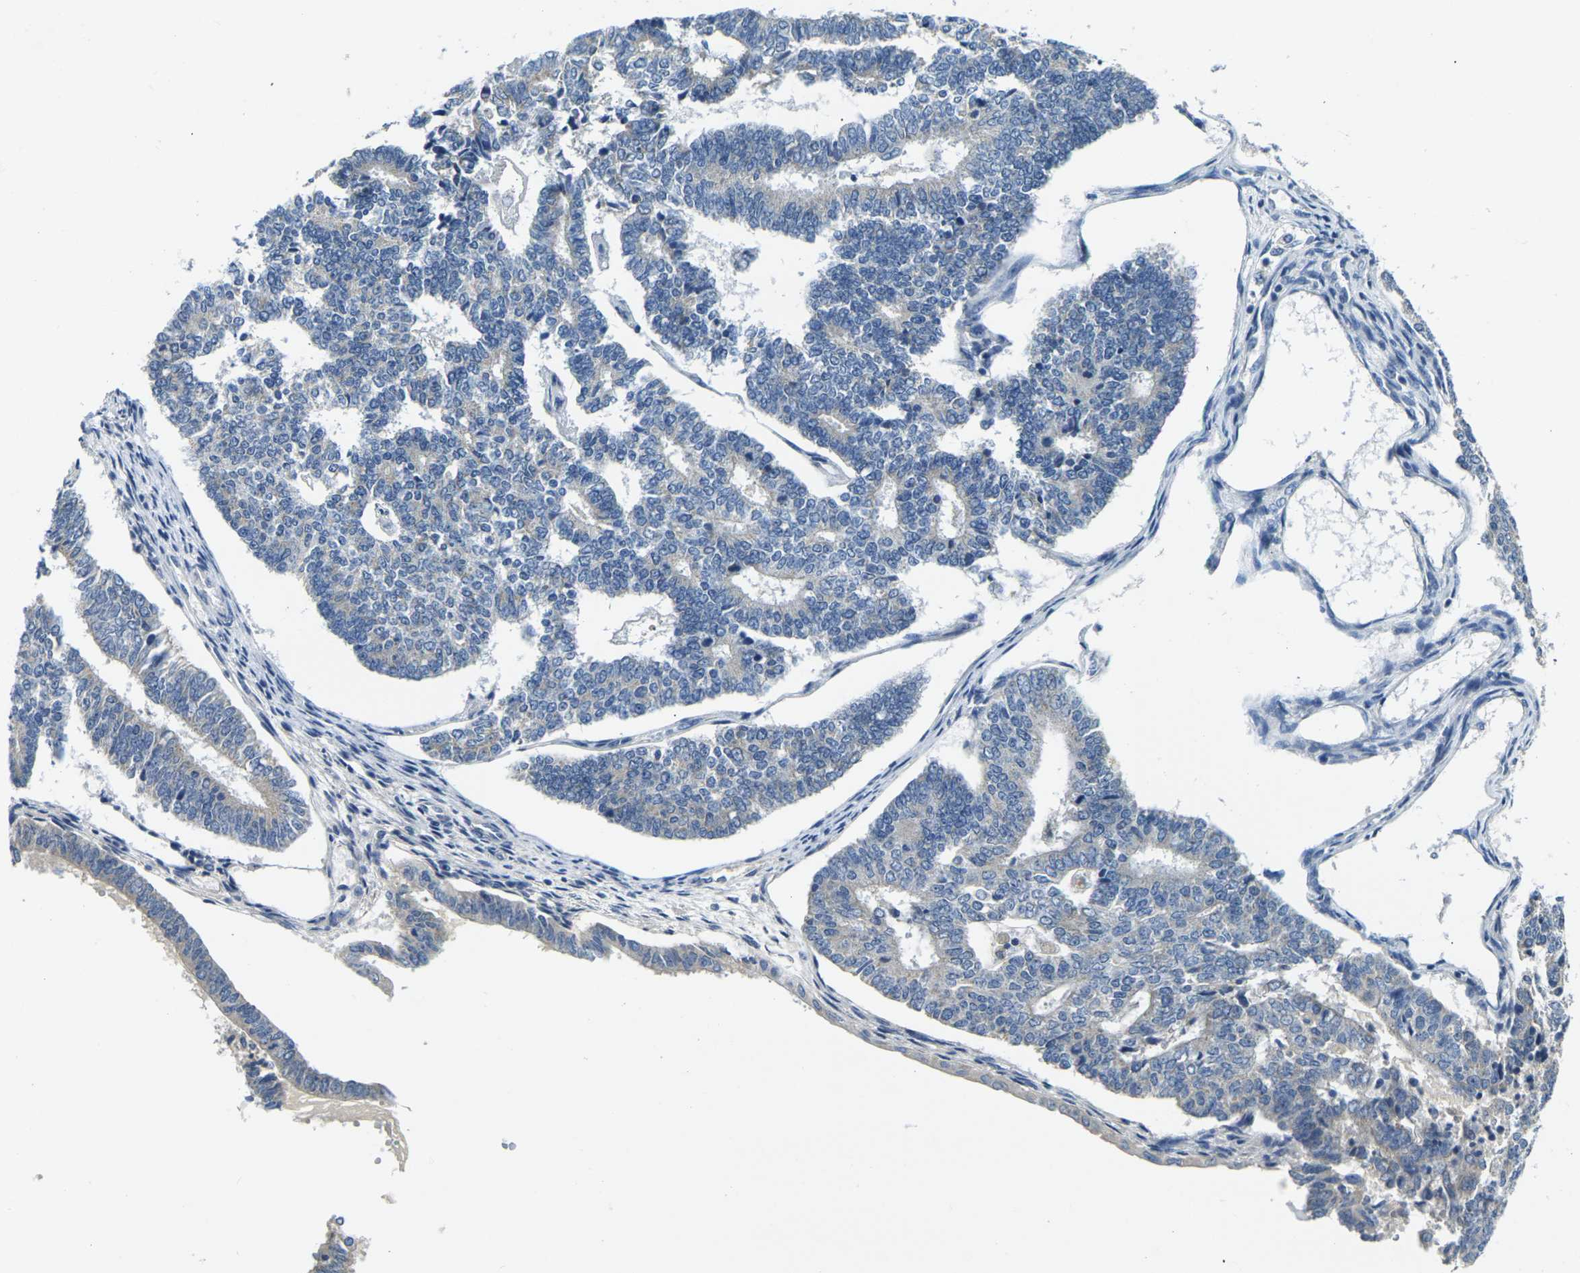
{"staining": {"intensity": "negative", "quantity": "none", "location": "none"}, "tissue": "endometrial cancer", "cell_type": "Tumor cells", "image_type": "cancer", "snomed": [{"axis": "morphology", "description": "Adenocarcinoma, NOS"}, {"axis": "topography", "description": "Endometrium"}], "caption": "Tumor cells show no significant protein staining in endometrial cancer.", "gene": "SHISAL2B", "patient": {"sex": "female", "age": 70}}